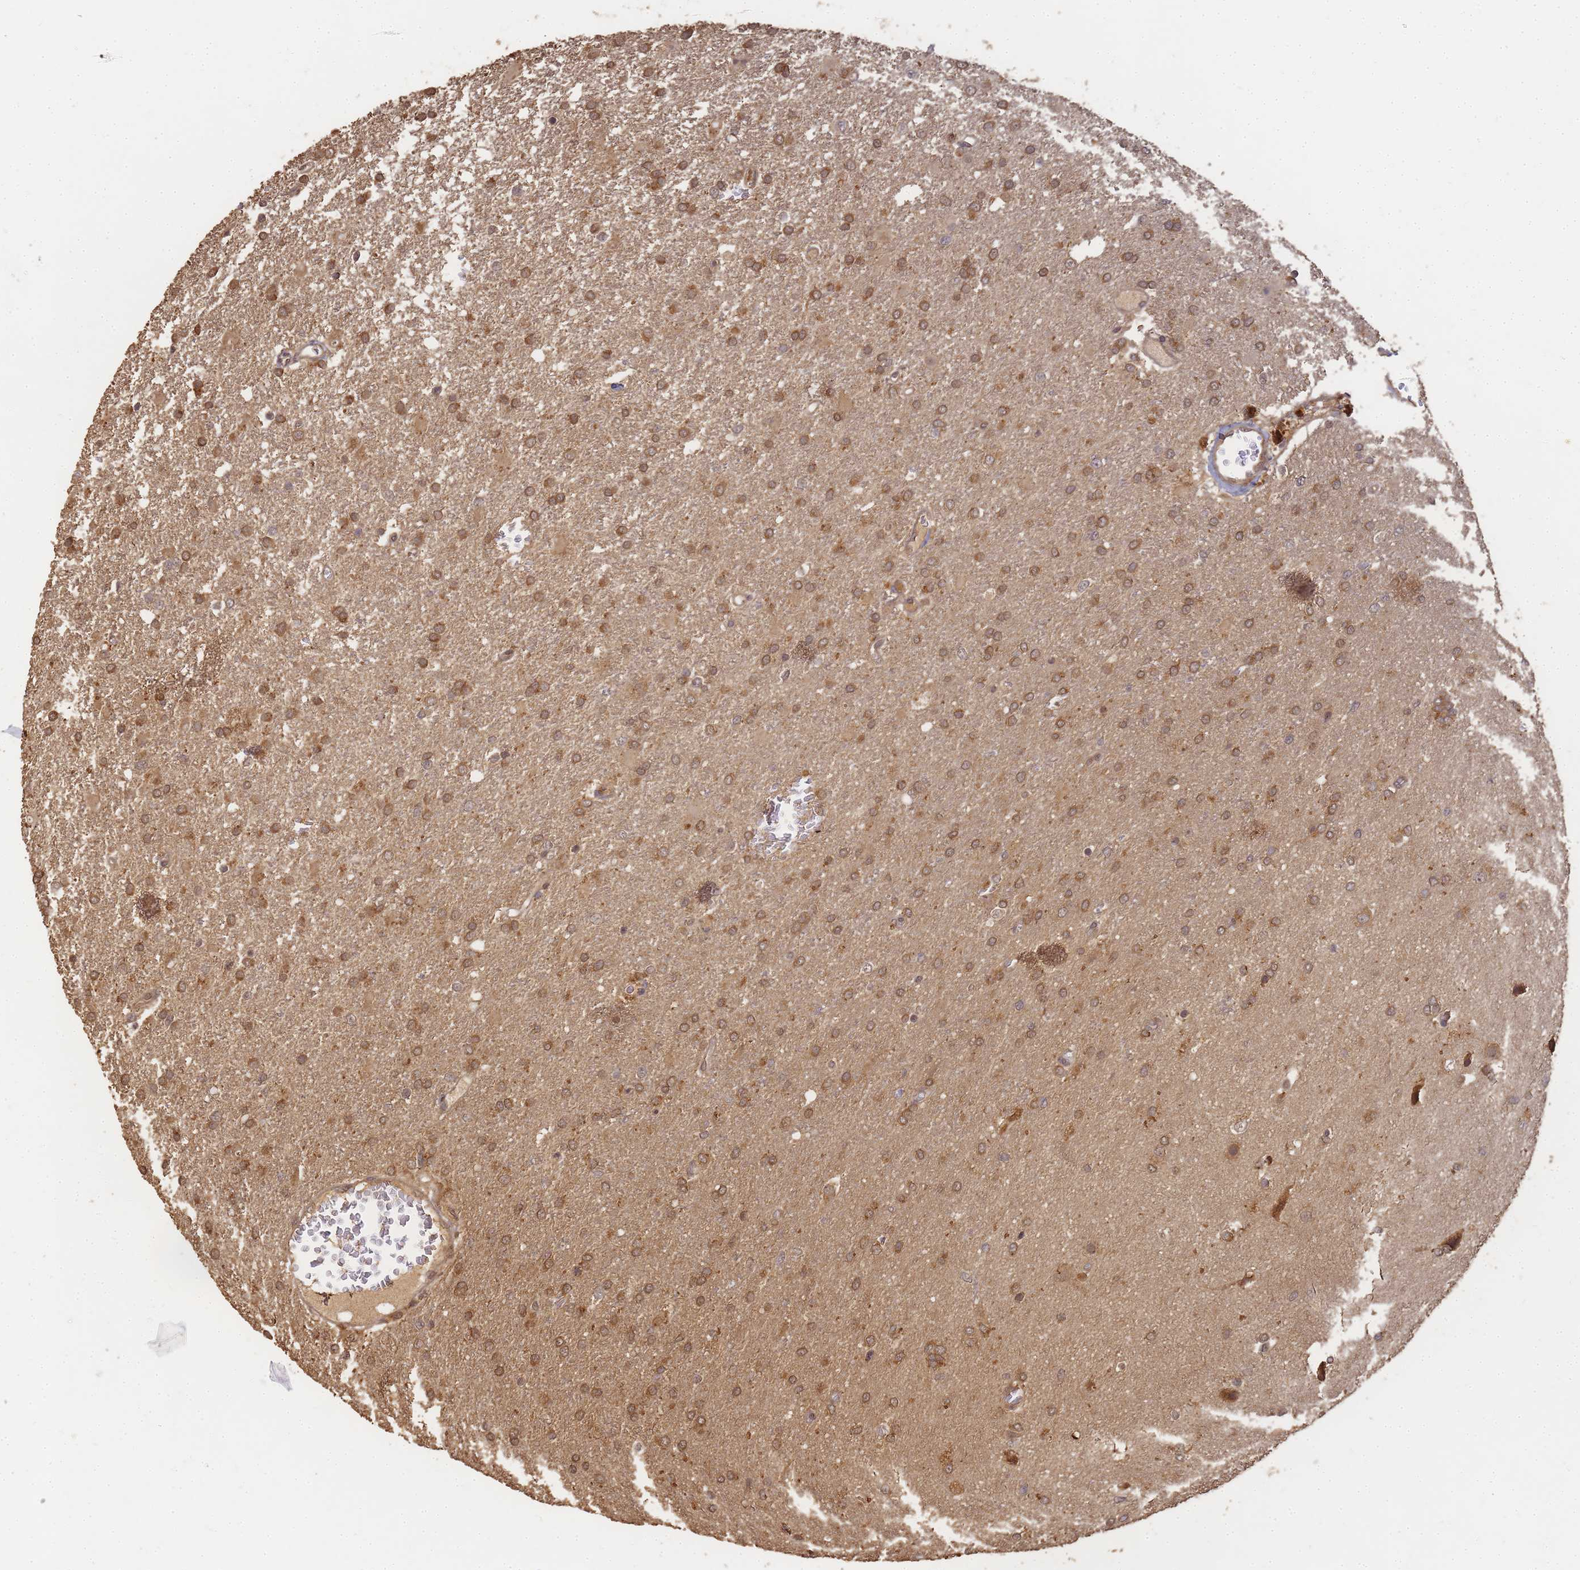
{"staining": {"intensity": "moderate", "quantity": ">75%", "location": "cytoplasmic/membranous"}, "tissue": "glioma", "cell_type": "Tumor cells", "image_type": "cancer", "snomed": [{"axis": "morphology", "description": "Glioma, malignant, High grade"}, {"axis": "topography", "description": "Brain"}], "caption": "Glioma stained with immunohistochemistry demonstrates moderate cytoplasmic/membranous expression in approximately >75% of tumor cells.", "gene": "ALKBH1", "patient": {"sex": "female", "age": 74}}